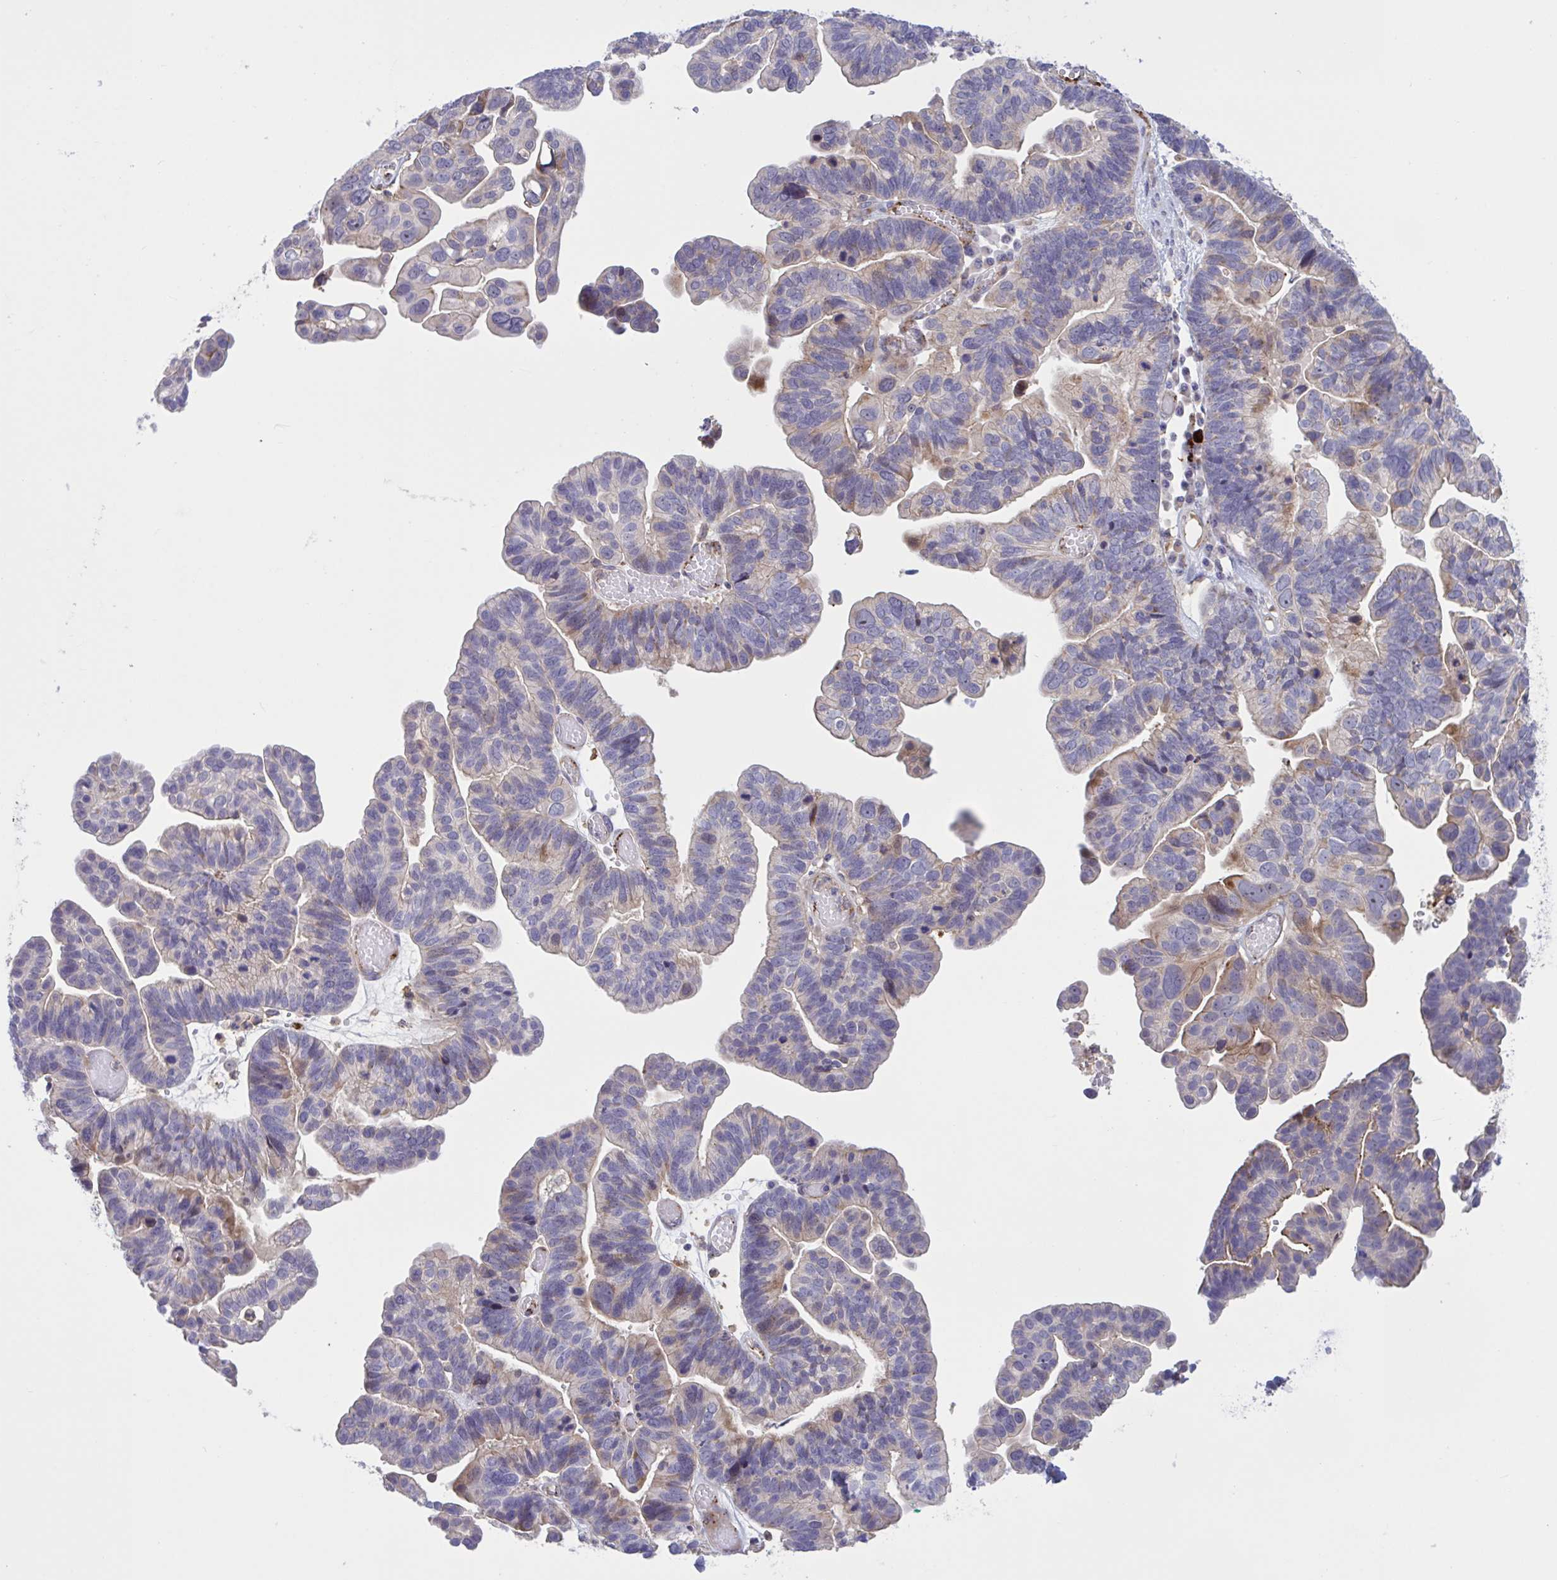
{"staining": {"intensity": "weak", "quantity": "25%-75%", "location": "cytoplasmic/membranous"}, "tissue": "ovarian cancer", "cell_type": "Tumor cells", "image_type": "cancer", "snomed": [{"axis": "morphology", "description": "Cystadenocarcinoma, serous, NOS"}, {"axis": "topography", "description": "Ovary"}], "caption": "Immunohistochemistry (IHC) photomicrograph of human ovarian serous cystadenocarcinoma stained for a protein (brown), which displays low levels of weak cytoplasmic/membranous staining in approximately 25%-75% of tumor cells.", "gene": "CD101", "patient": {"sex": "female", "age": 56}}